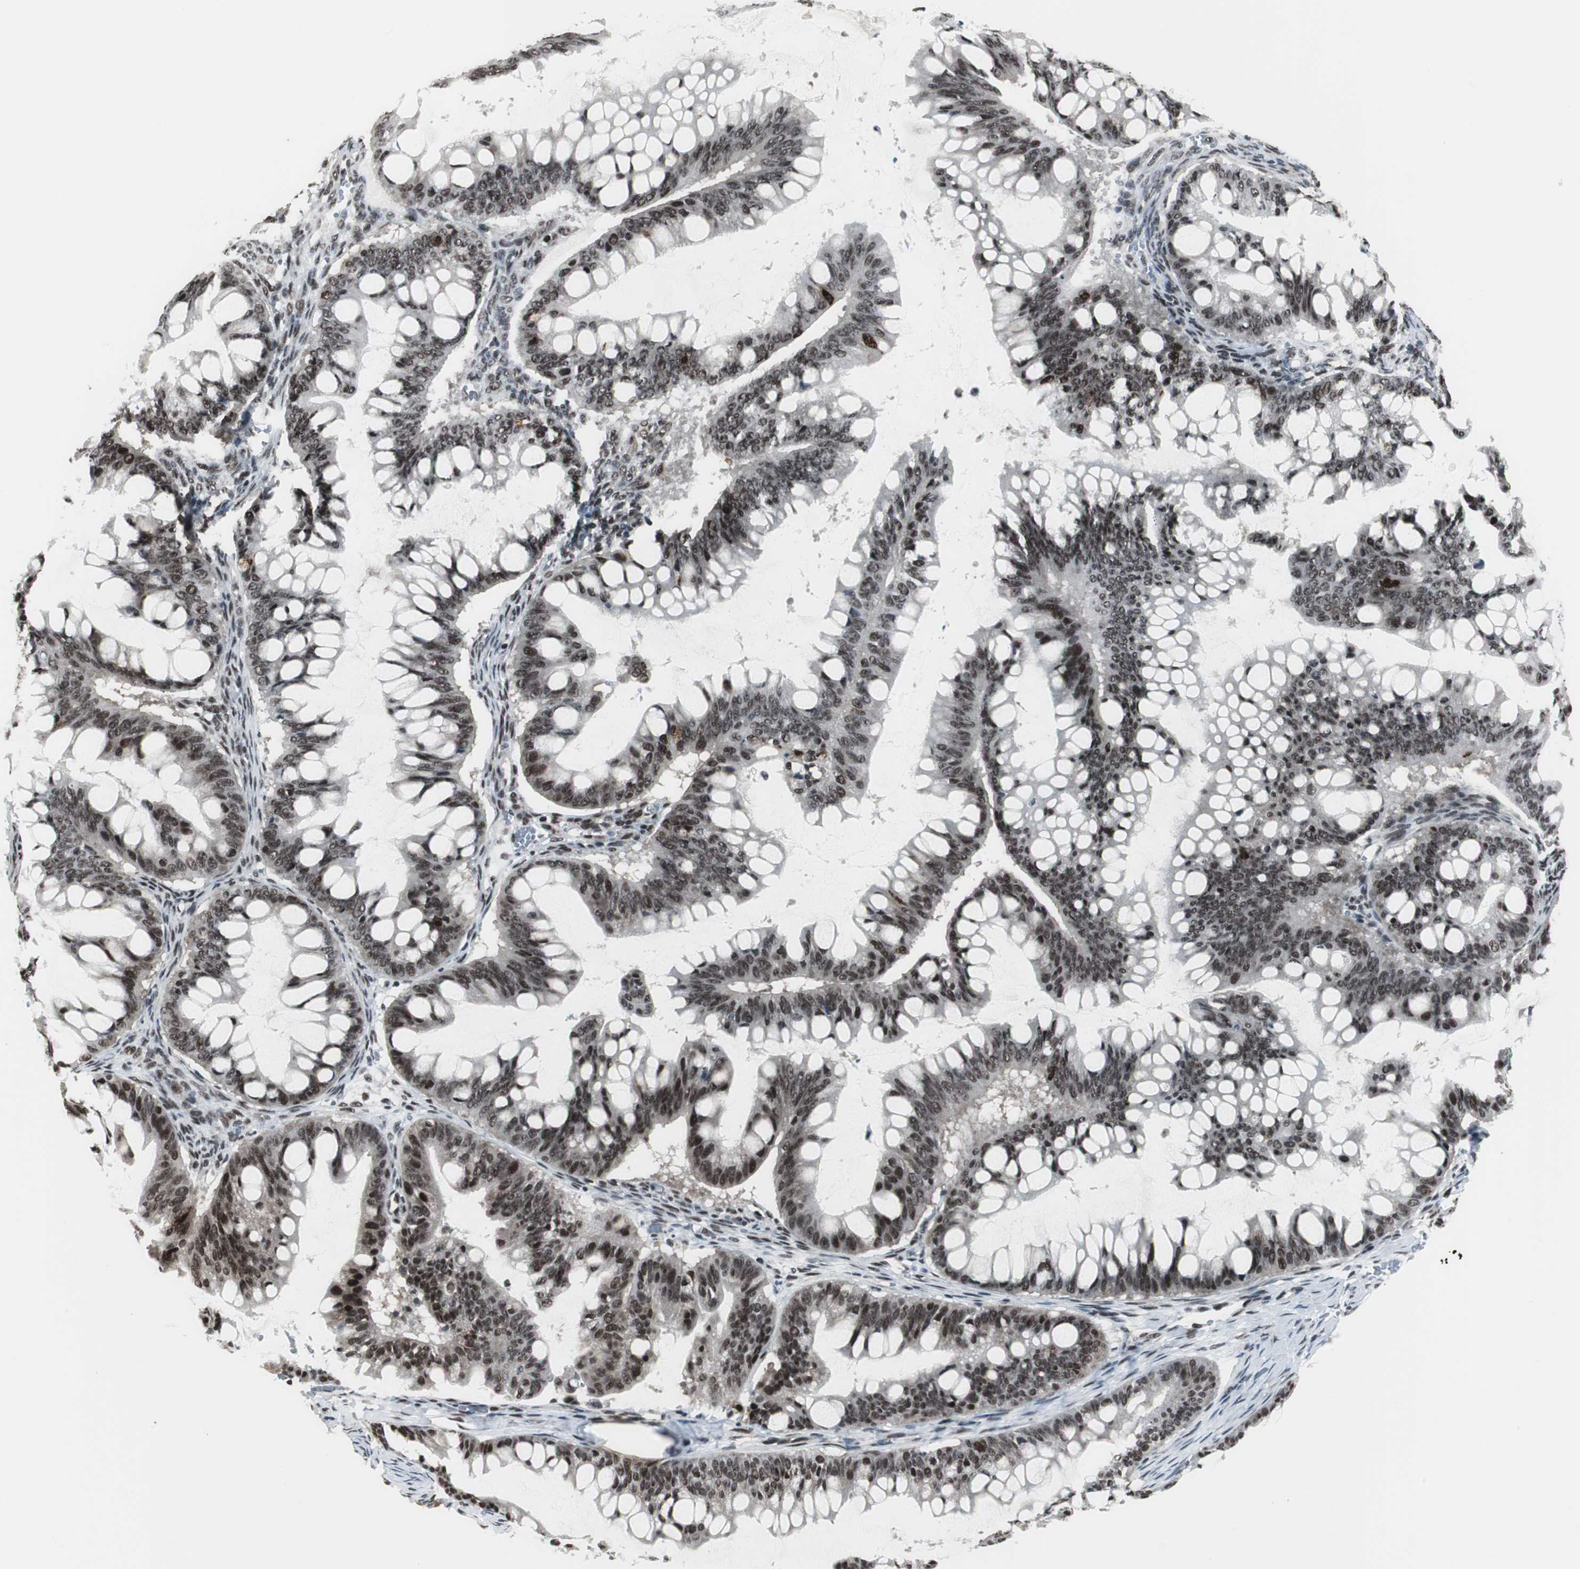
{"staining": {"intensity": "strong", "quantity": ">75%", "location": "nuclear"}, "tissue": "ovarian cancer", "cell_type": "Tumor cells", "image_type": "cancer", "snomed": [{"axis": "morphology", "description": "Cystadenocarcinoma, mucinous, NOS"}, {"axis": "topography", "description": "Ovary"}], "caption": "Ovarian cancer stained with DAB immunohistochemistry (IHC) reveals high levels of strong nuclear staining in about >75% of tumor cells. The protein of interest is shown in brown color, while the nuclei are stained blue.", "gene": "CDK9", "patient": {"sex": "female", "age": 73}}